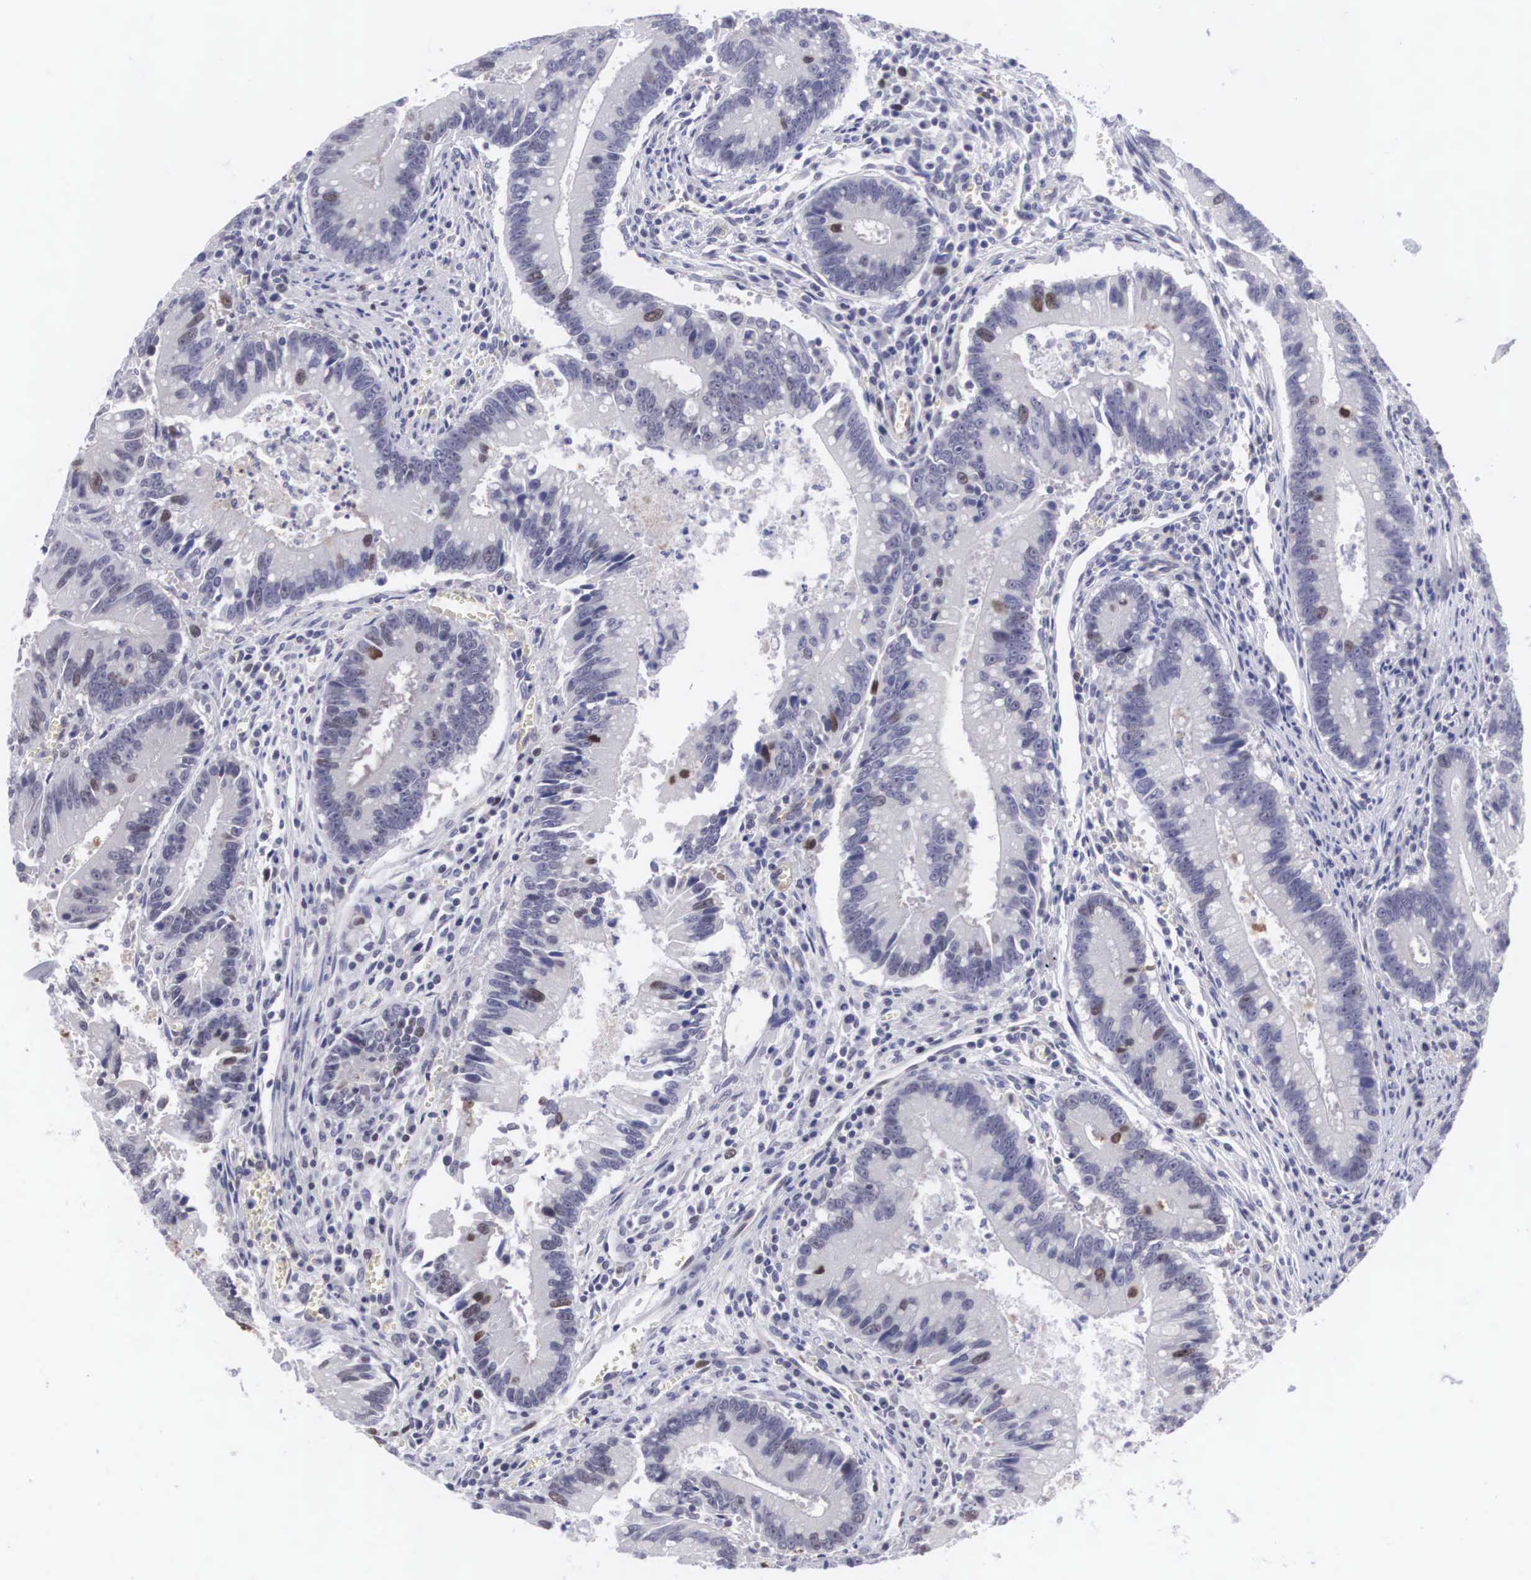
{"staining": {"intensity": "weak", "quantity": "<25%", "location": "nuclear"}, "tissue": "colorectal cancer", "cell_type": "Tumor cells", "image_type": "cancer", "snomed": [{"axis": "morphology", "description": "Adenocarcinoma, NOS"}, {"axis": "topography", "description": "Rectum"}], "caption": "A micrograph of colorectal adenocarcinoma stained for a protein reveals no brown staining in tumor cells.", "gene": "MAST4", "patient": {"sex": "female", "age": 81}}